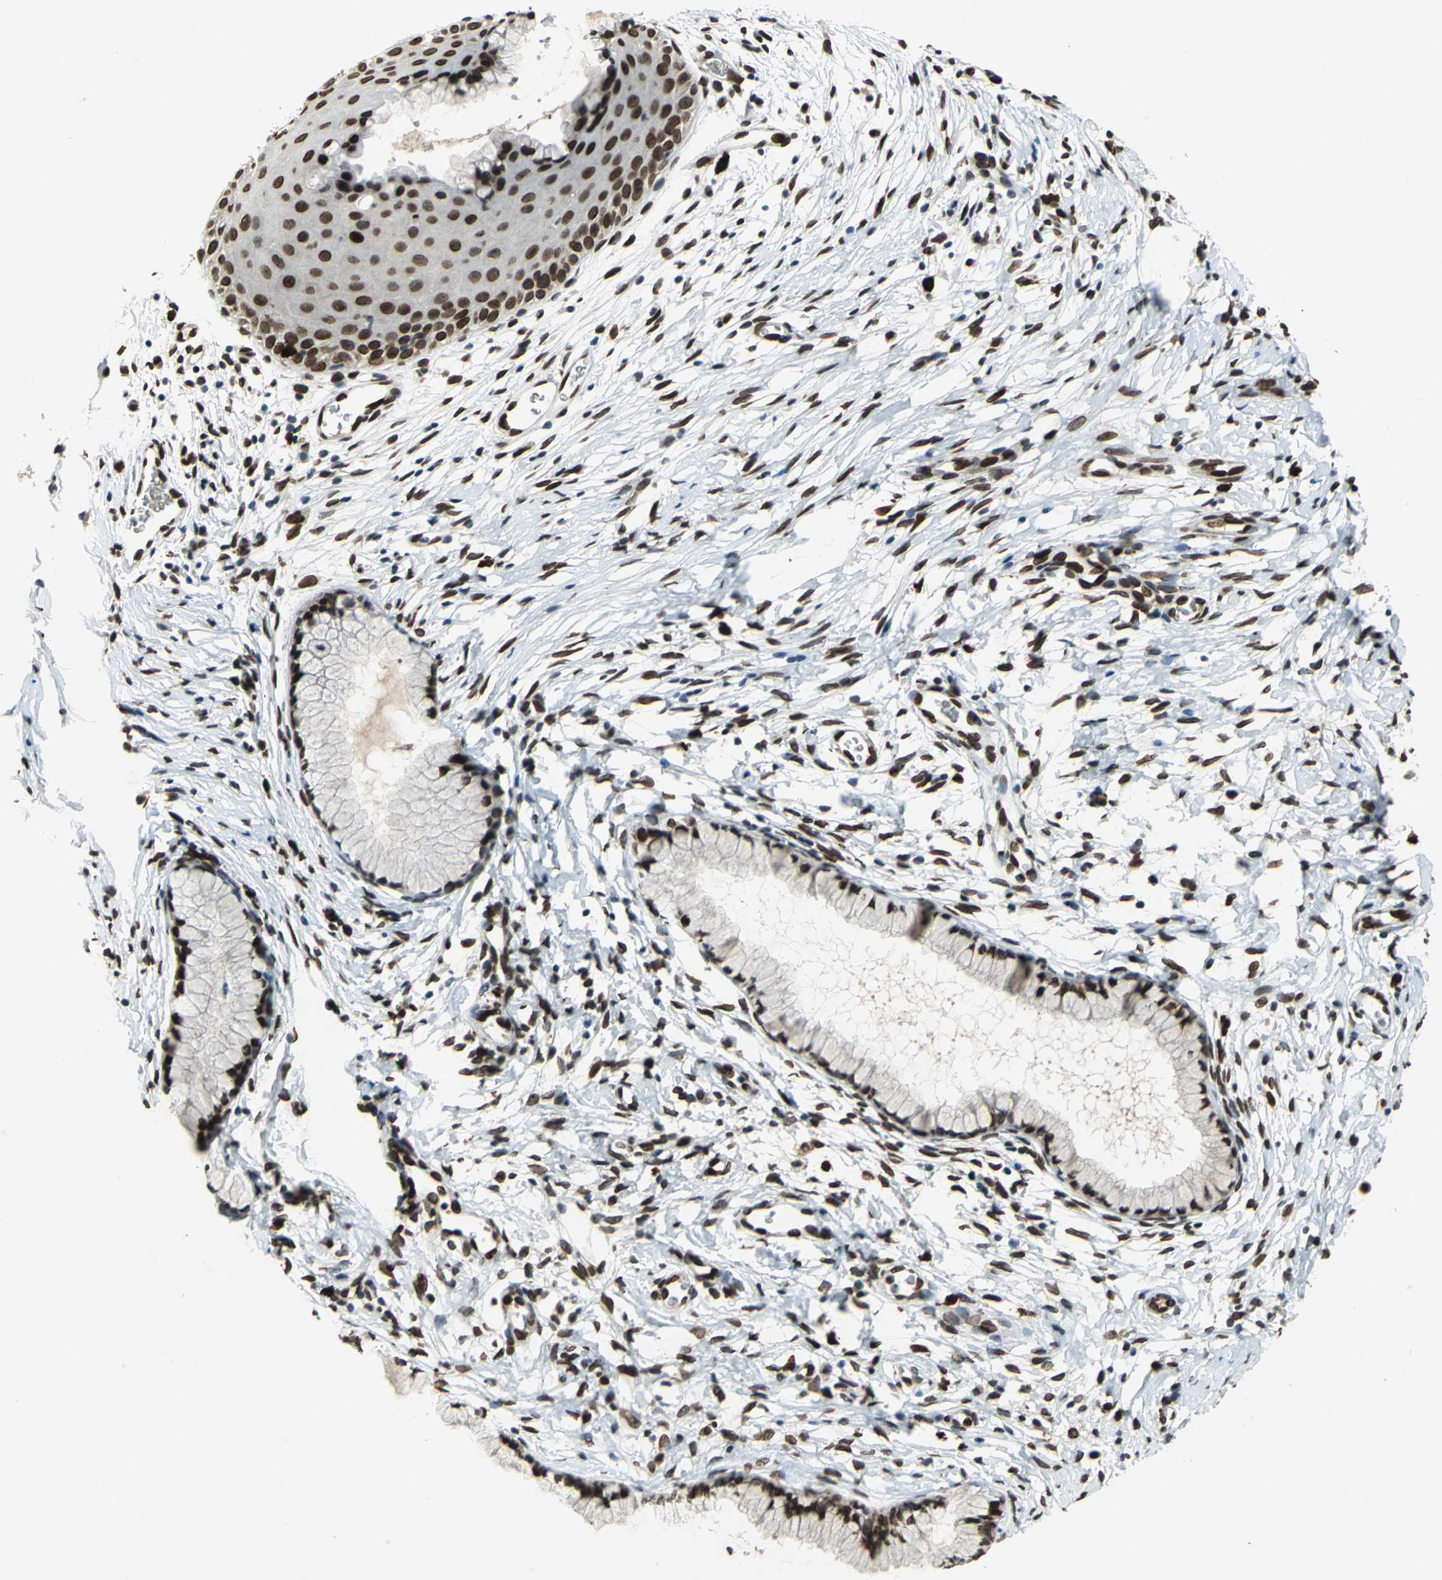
{"staining": {"intensity": "strong", "quantity": ">75%", "location": "nuclear"}, "tissue": "cervix", "cell_type": "Glandular cells", "image_type": "normal", "snomed": [{"axis": "morphology", "description": "Normal tissue, NOS"}, {"axis": "topography", "description": "Cervix"}], "caption": "IHC staining of normal cervix, which displays high levels of strong nuclear staining in approximately >75% of glandular cells indicating strong nuclear protein staining. The staining was performed using DAB (brown) for protein detection and nuclei were counterstained in hematoxylin (blue).", "gene": "ISY1", "patient": {"sex": "female", "age": 39}}